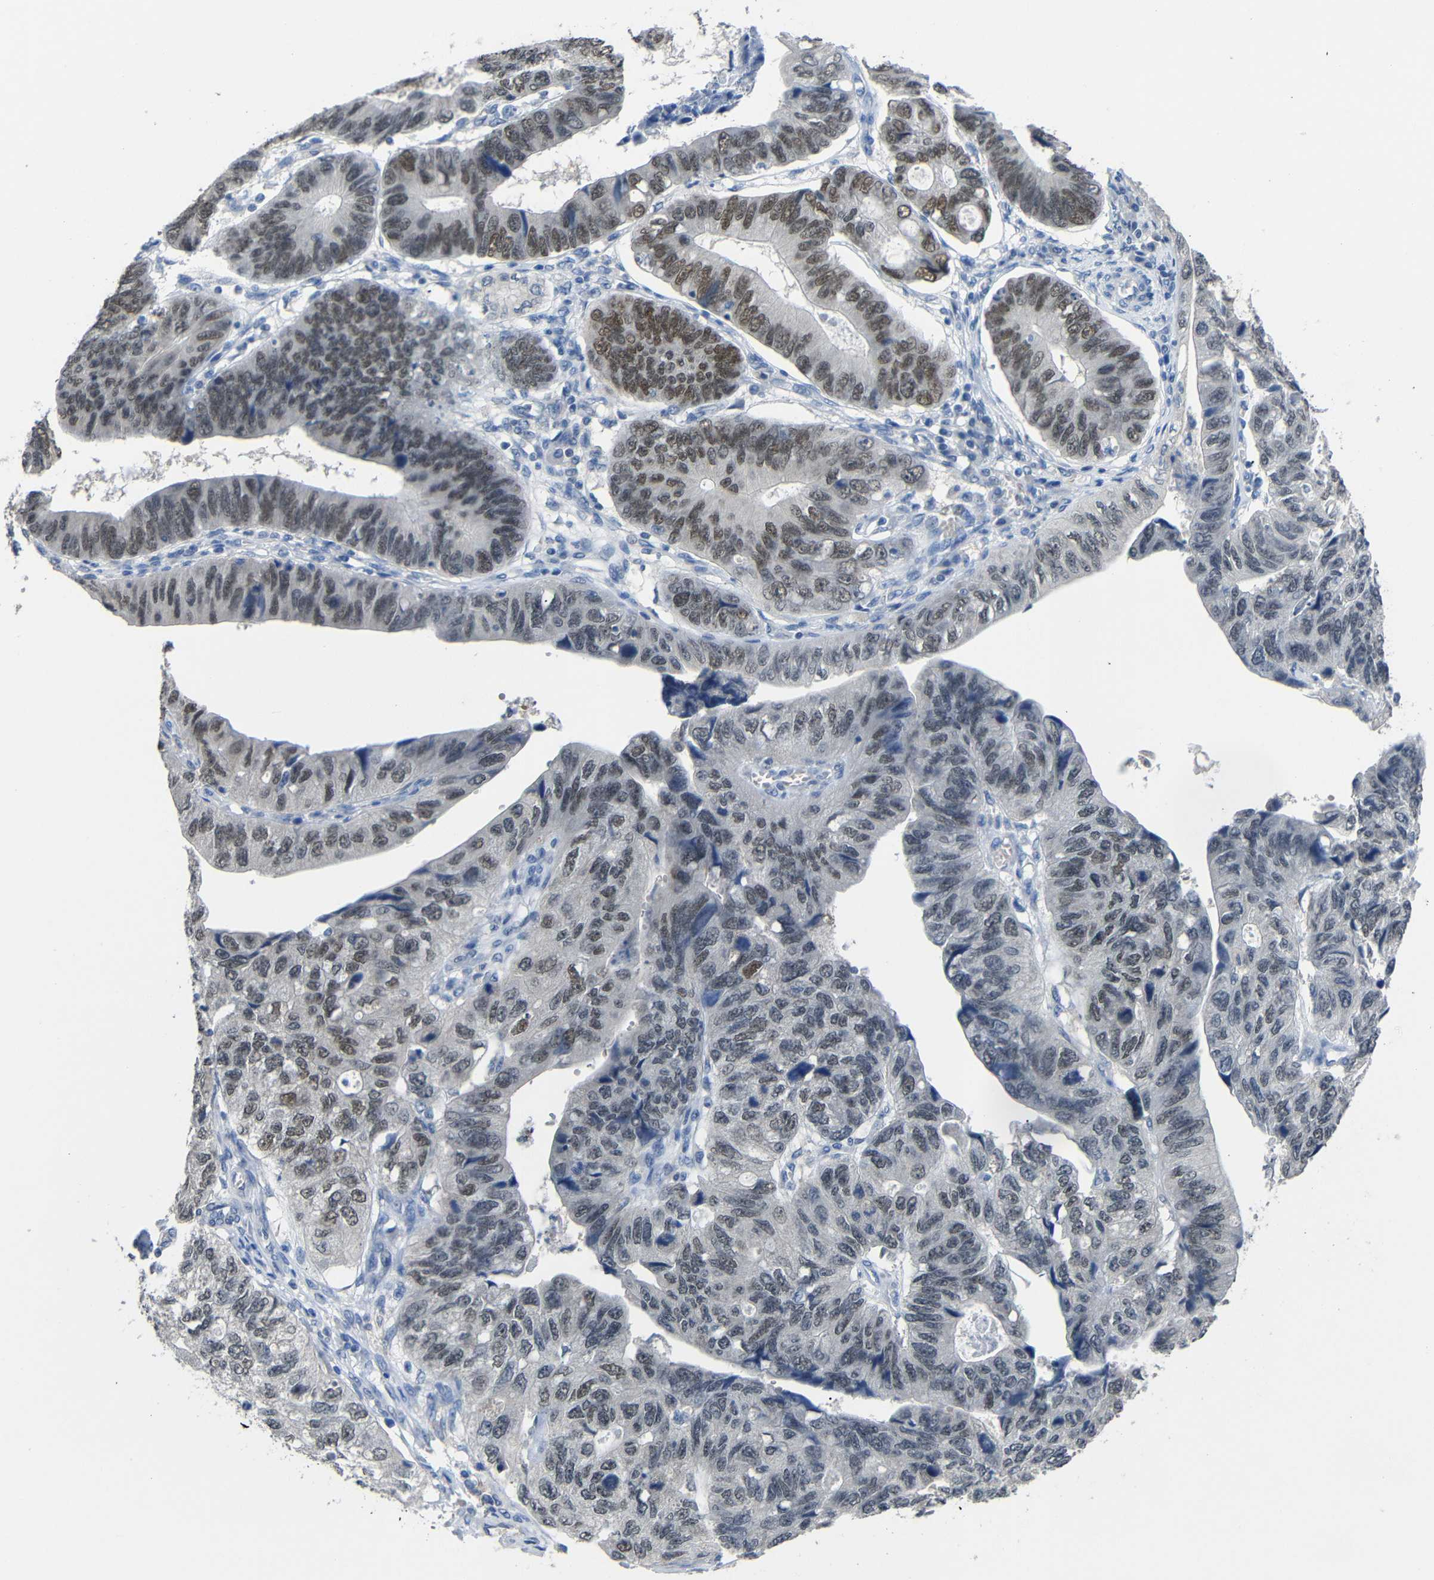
{"staining": {"intensity": "moderate", "quantity": "25%-75%", "location": "nuclear"}, "tissue": "stomach cancer", "cell_type": "Tumor cells", "image_type": "cancer", "snomed": [{"axis": "morphology", "description": "Adenocarcinoma, NOS"}, {"axis": "topography", "description": "Stomach"}], "caption": "Moderate nuclear positivity for a protein is present in about 25%-75% of tumor cells of adenocarcinoma (stomach) using IHC.", "gene": "HNF1A", "patient": {"sex": "male", "age": 59}}